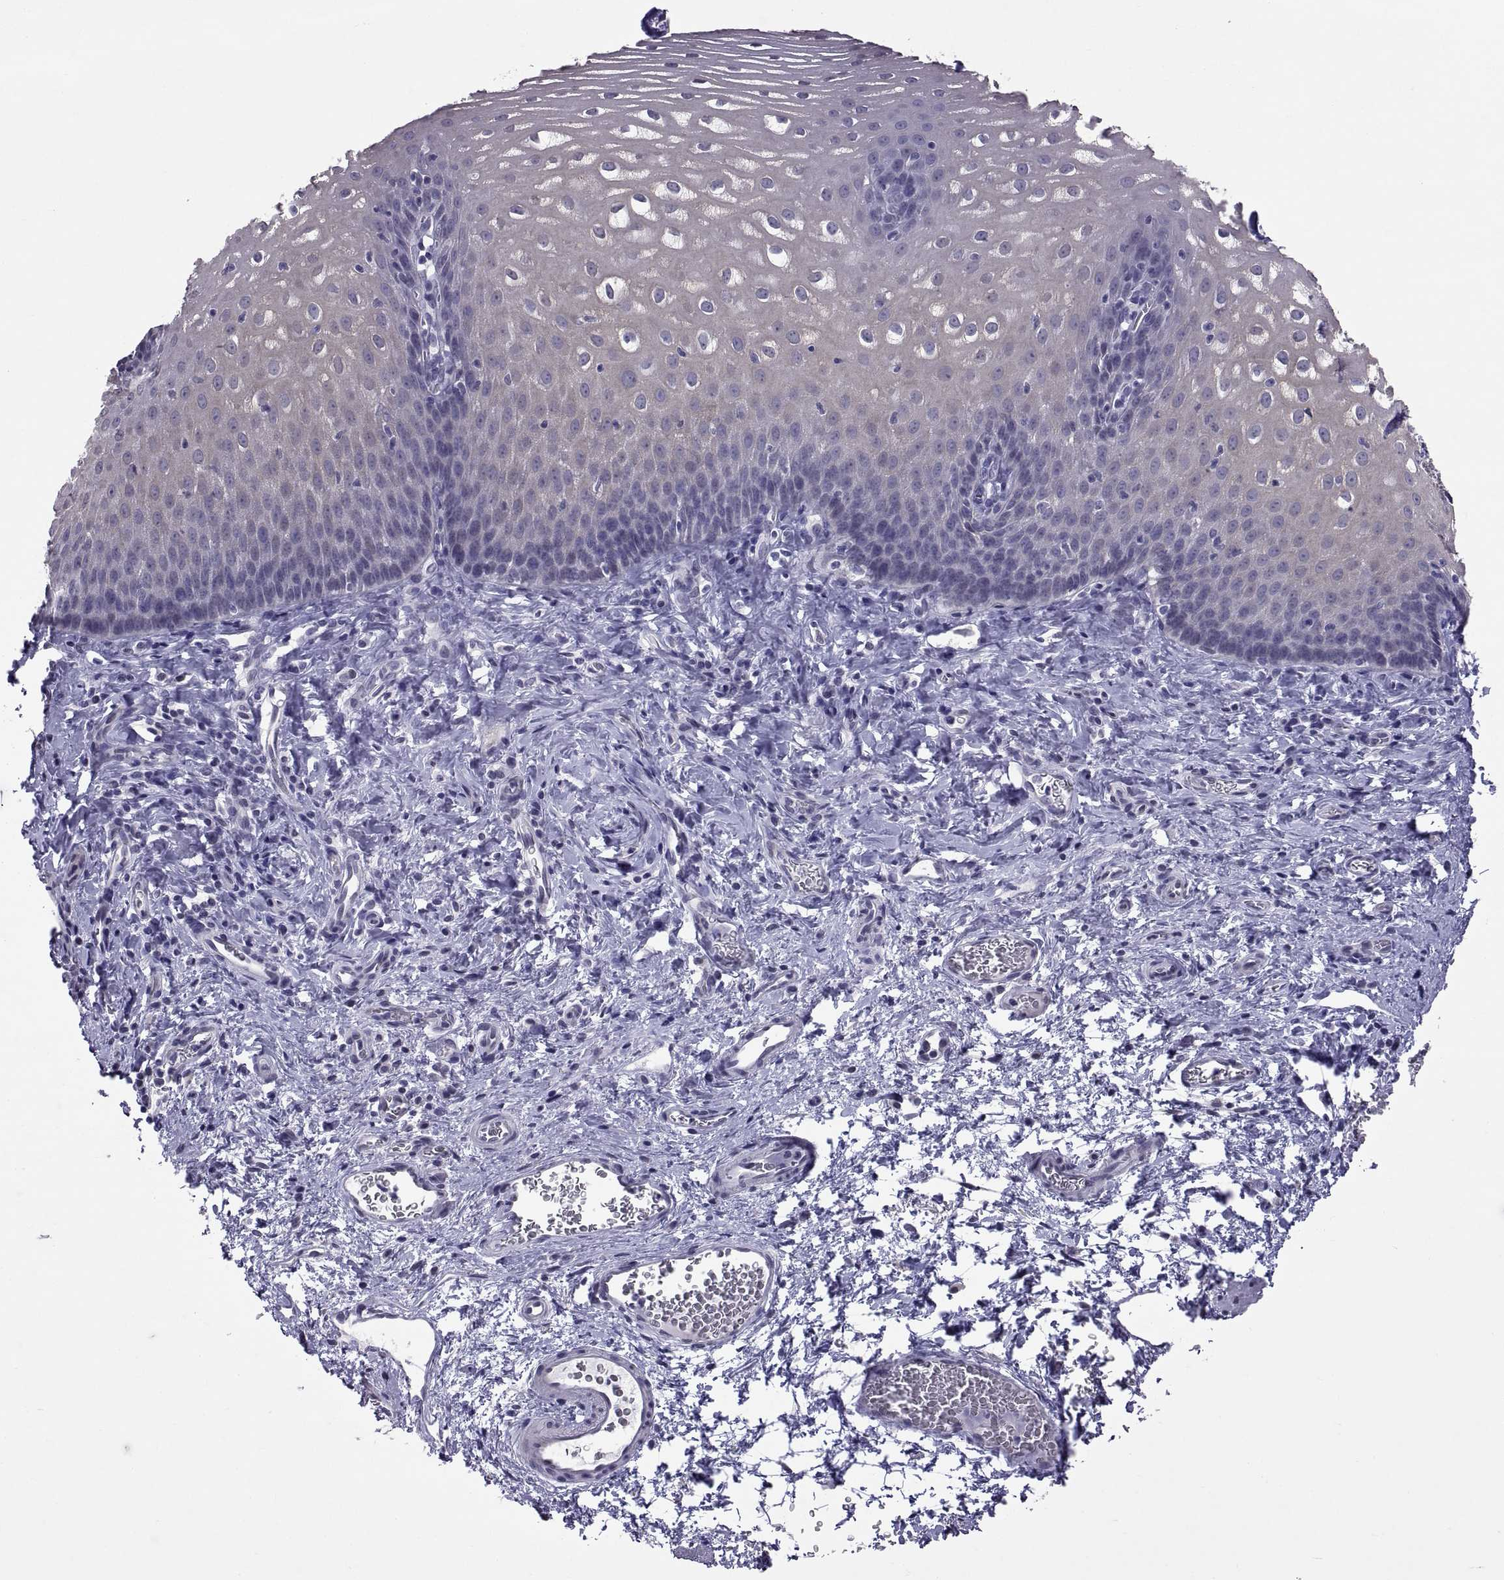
{"staining": {"intensity": "negative", "quantity": "none", "location": "none"}, "tissue": "esophagus", "cell_type": "Squamous epithelial cells", "image_type": "normal", "snomed": [{"axis": "morphology", "description": "Normal tissue, NOS"}, {"axis": "topography", "description": "Esophagus"}], "caption": "An IHC micrograph of normal esophagus is shown. There is no staining in squamous epithelial cells of esophagus.", "gene": "KRT77", "patient": {"sex": "male", "age": 68}}